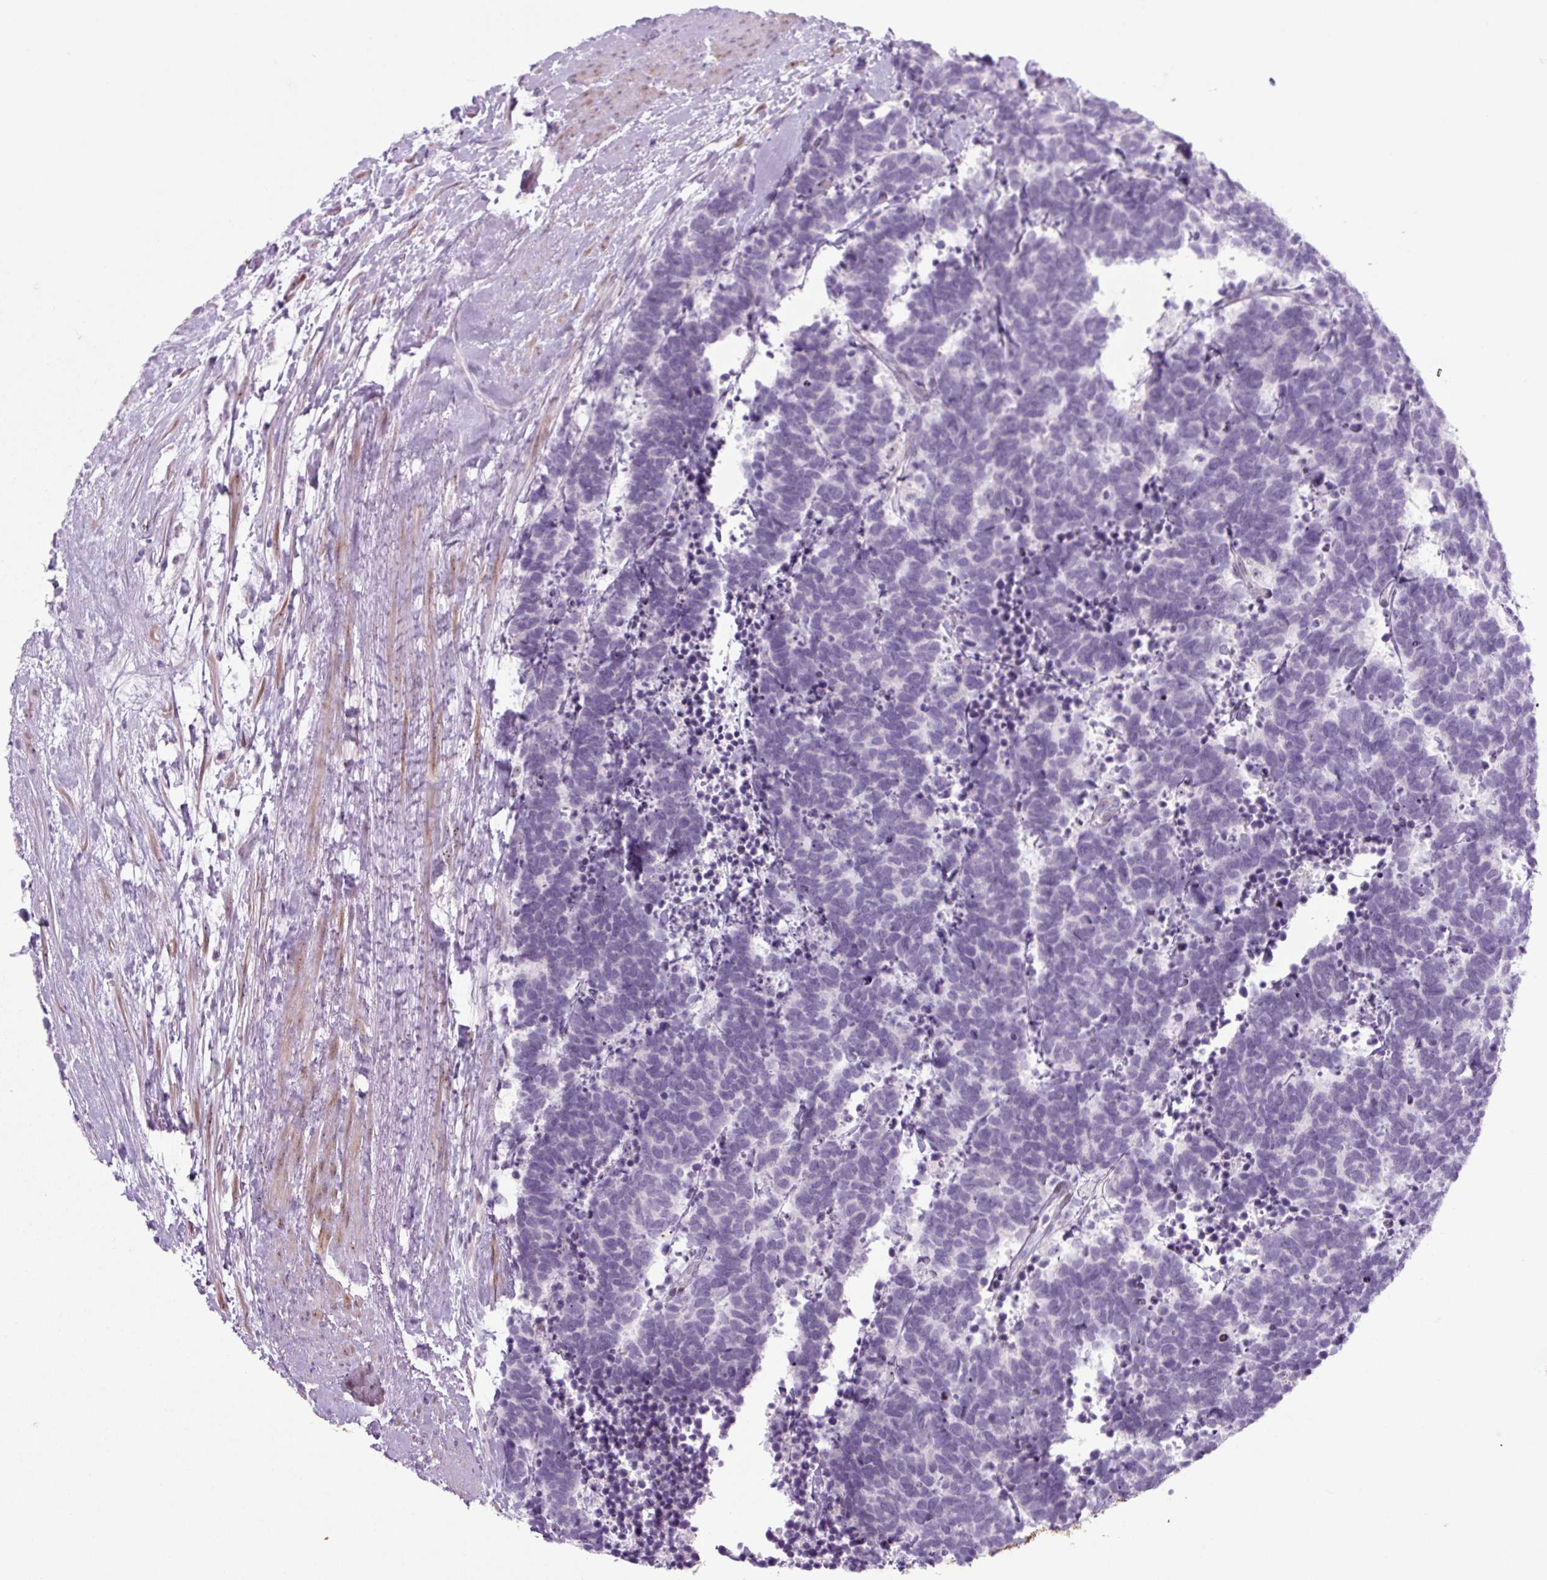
{"staining": {"intensity": "negative", "quantity": "none", "location": "none"}, "tissue": "carcinoid", "cell_type": "Tumor cells", "image_type": "cancer", "snomed": [{"axis": "morphology", "description": "Carcinoma, NOS"}, {"axis": "morphology", "description": "Carcinoid, malignant, NOS"}, {"axis": "topography", "description": "Prostate"}], "caption": "Immunohistochemical staining of carcinoma demonstrates no significant expression in tumor cells.", "gene": "RRS1", "patient": {"sex": "male", "age": 57}}